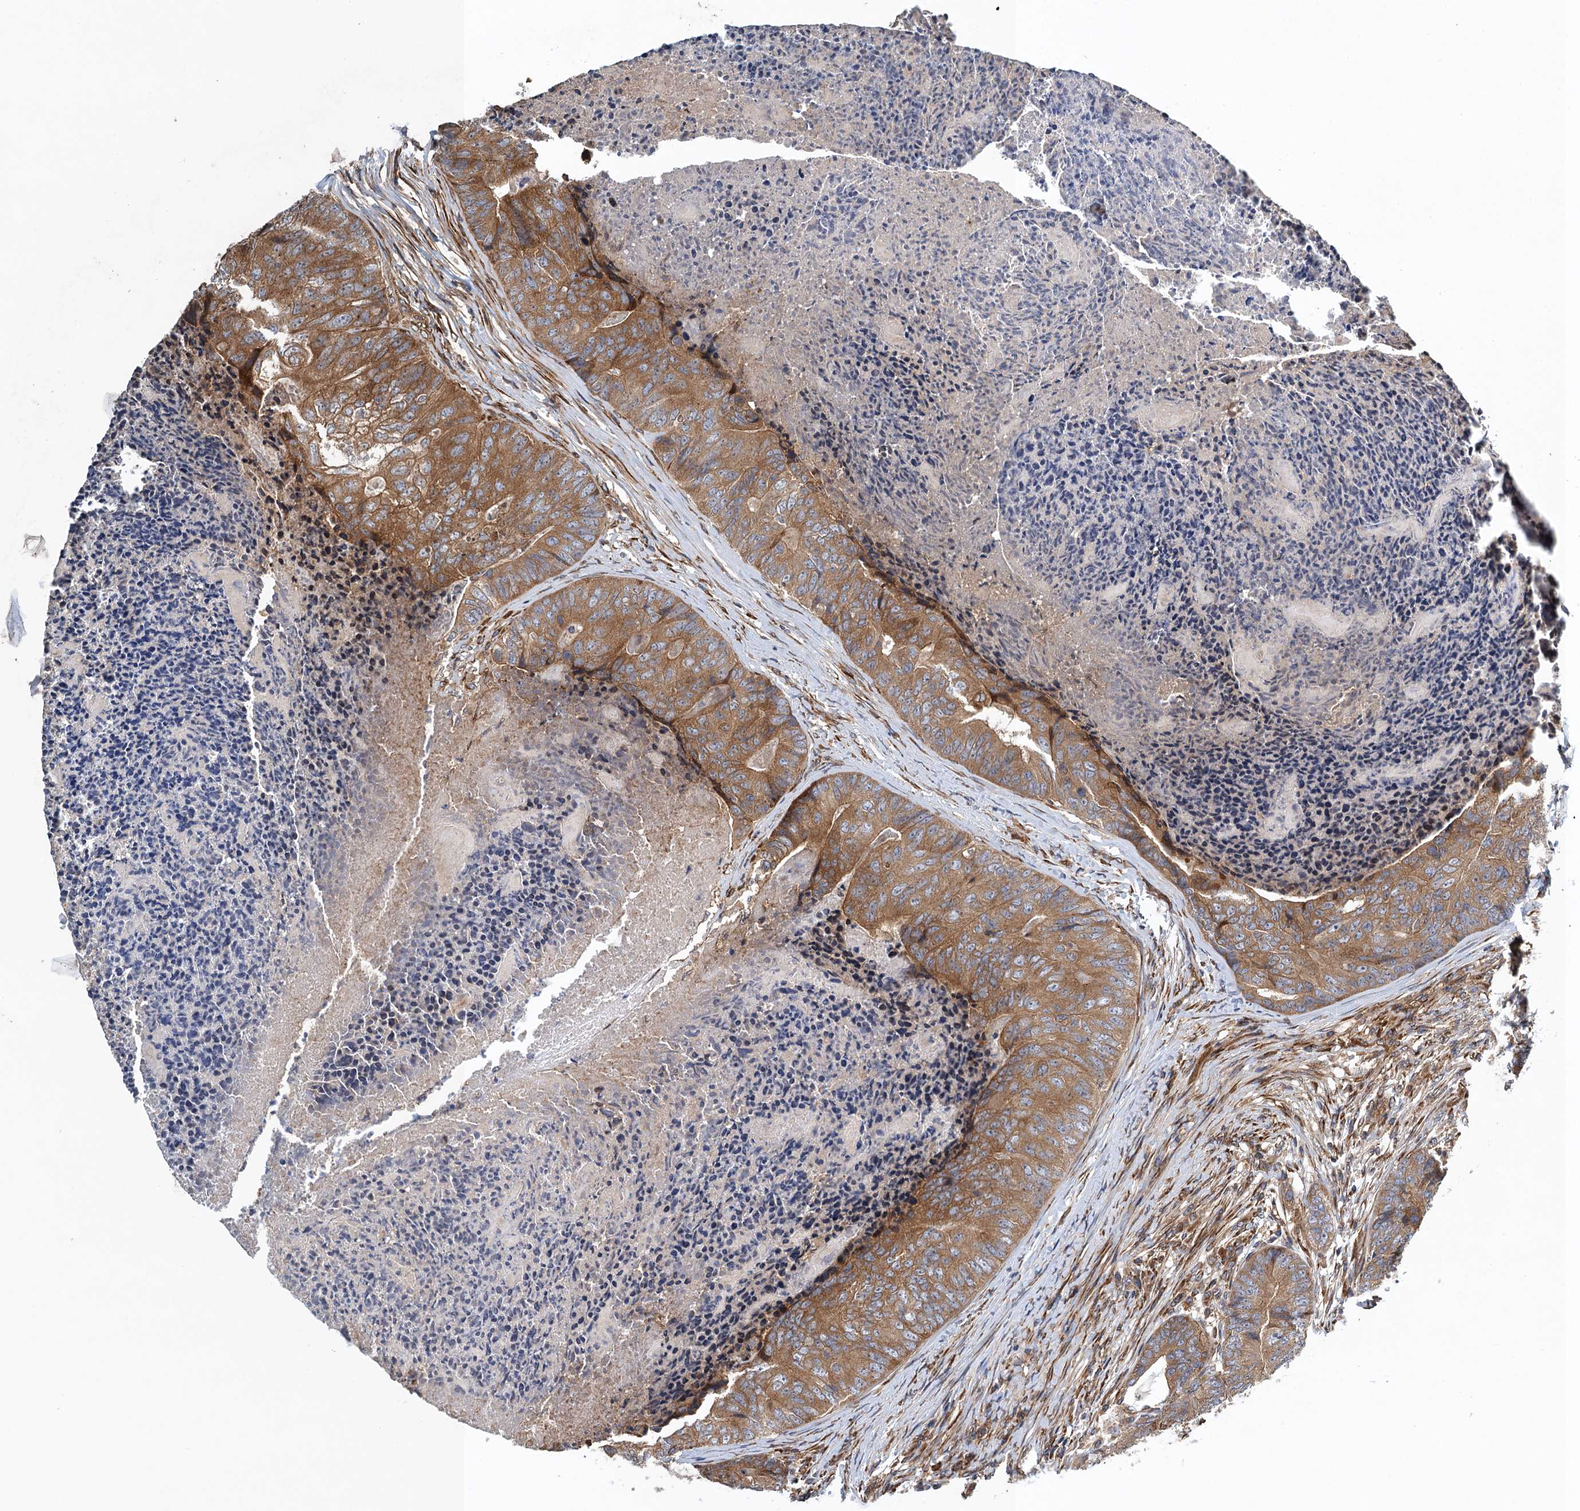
{"staining": {"intensity": "moderate", "quantity": ">75%", "location": "cytoplasmic/membranous"}, "tissue": "colorectal cancer", "cell_type": "Tumor cells", "image_type": "cancer", "snomed": [{"axis": "morphology", "description": "Adenocarcinoma, NOS"}, {"axis": "topography", "description": "Colon"}], "caption": "Approximately >75% of tumor cells in colorectal cancer display moderate cytoplasmic/membranous protein positivity as visualized by brown immunohistochemical staining.", "gene": "MDM1", "patient": {"sex": "female", "age": 67}}